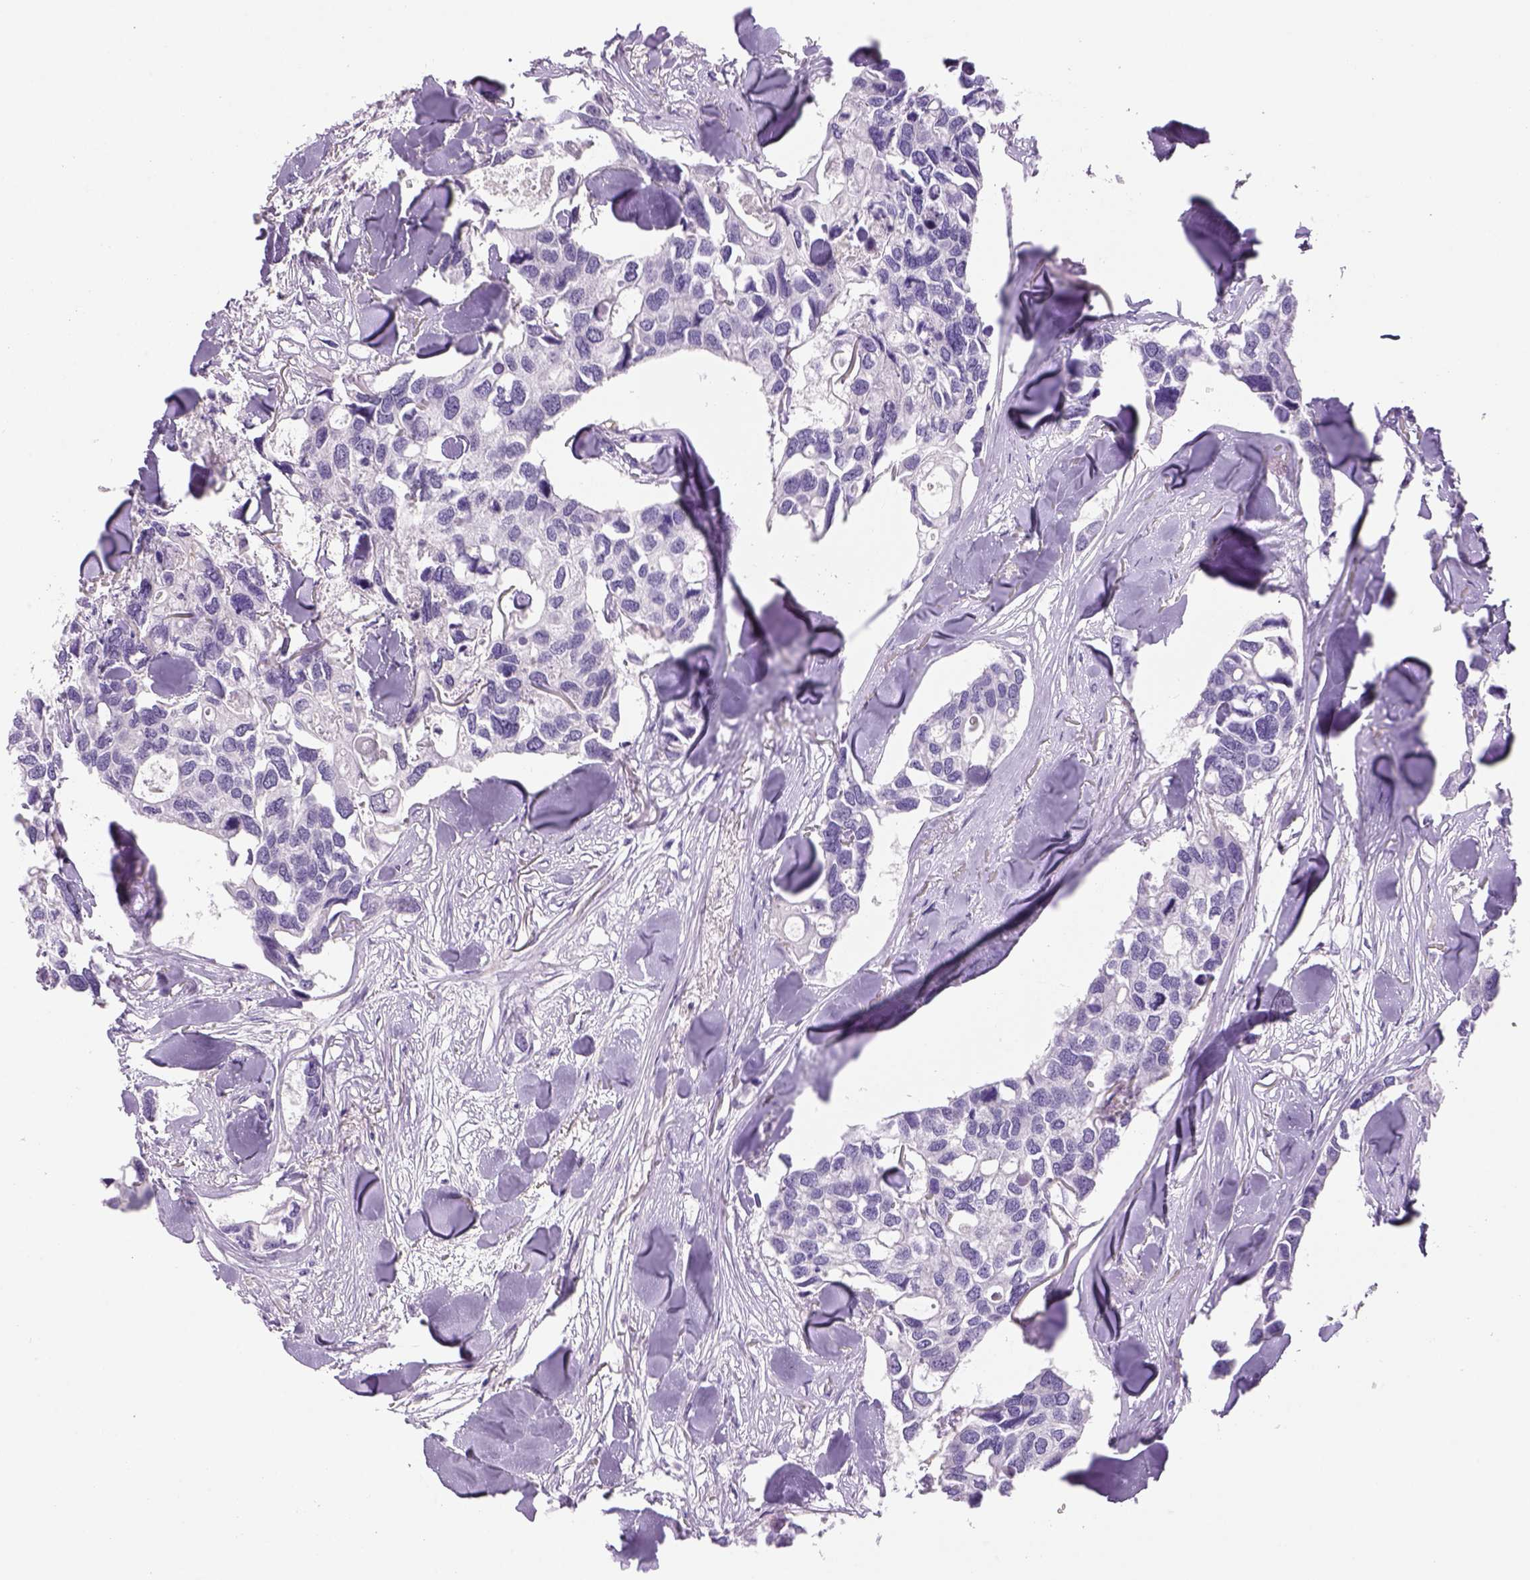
{"staining": {"intensity": "negative", "quantity": "none", "location": "none"}, "tissue": "breast cancer", "cell_type": "Tumor cells", "image_type": "cancer", "snomed": [{"axis": "morphology", "description": "Duct carcinoma"}, {"axis": "topography", "description": "Breast"}], "caption": "Human breast cancer (invasive ductal carcinoma) stained for a protein using immunohistochemistry (IHC) reveals no staining in tumor cells.", "gene": "DBH", "patient": {"sex": "female", "age": 83}}